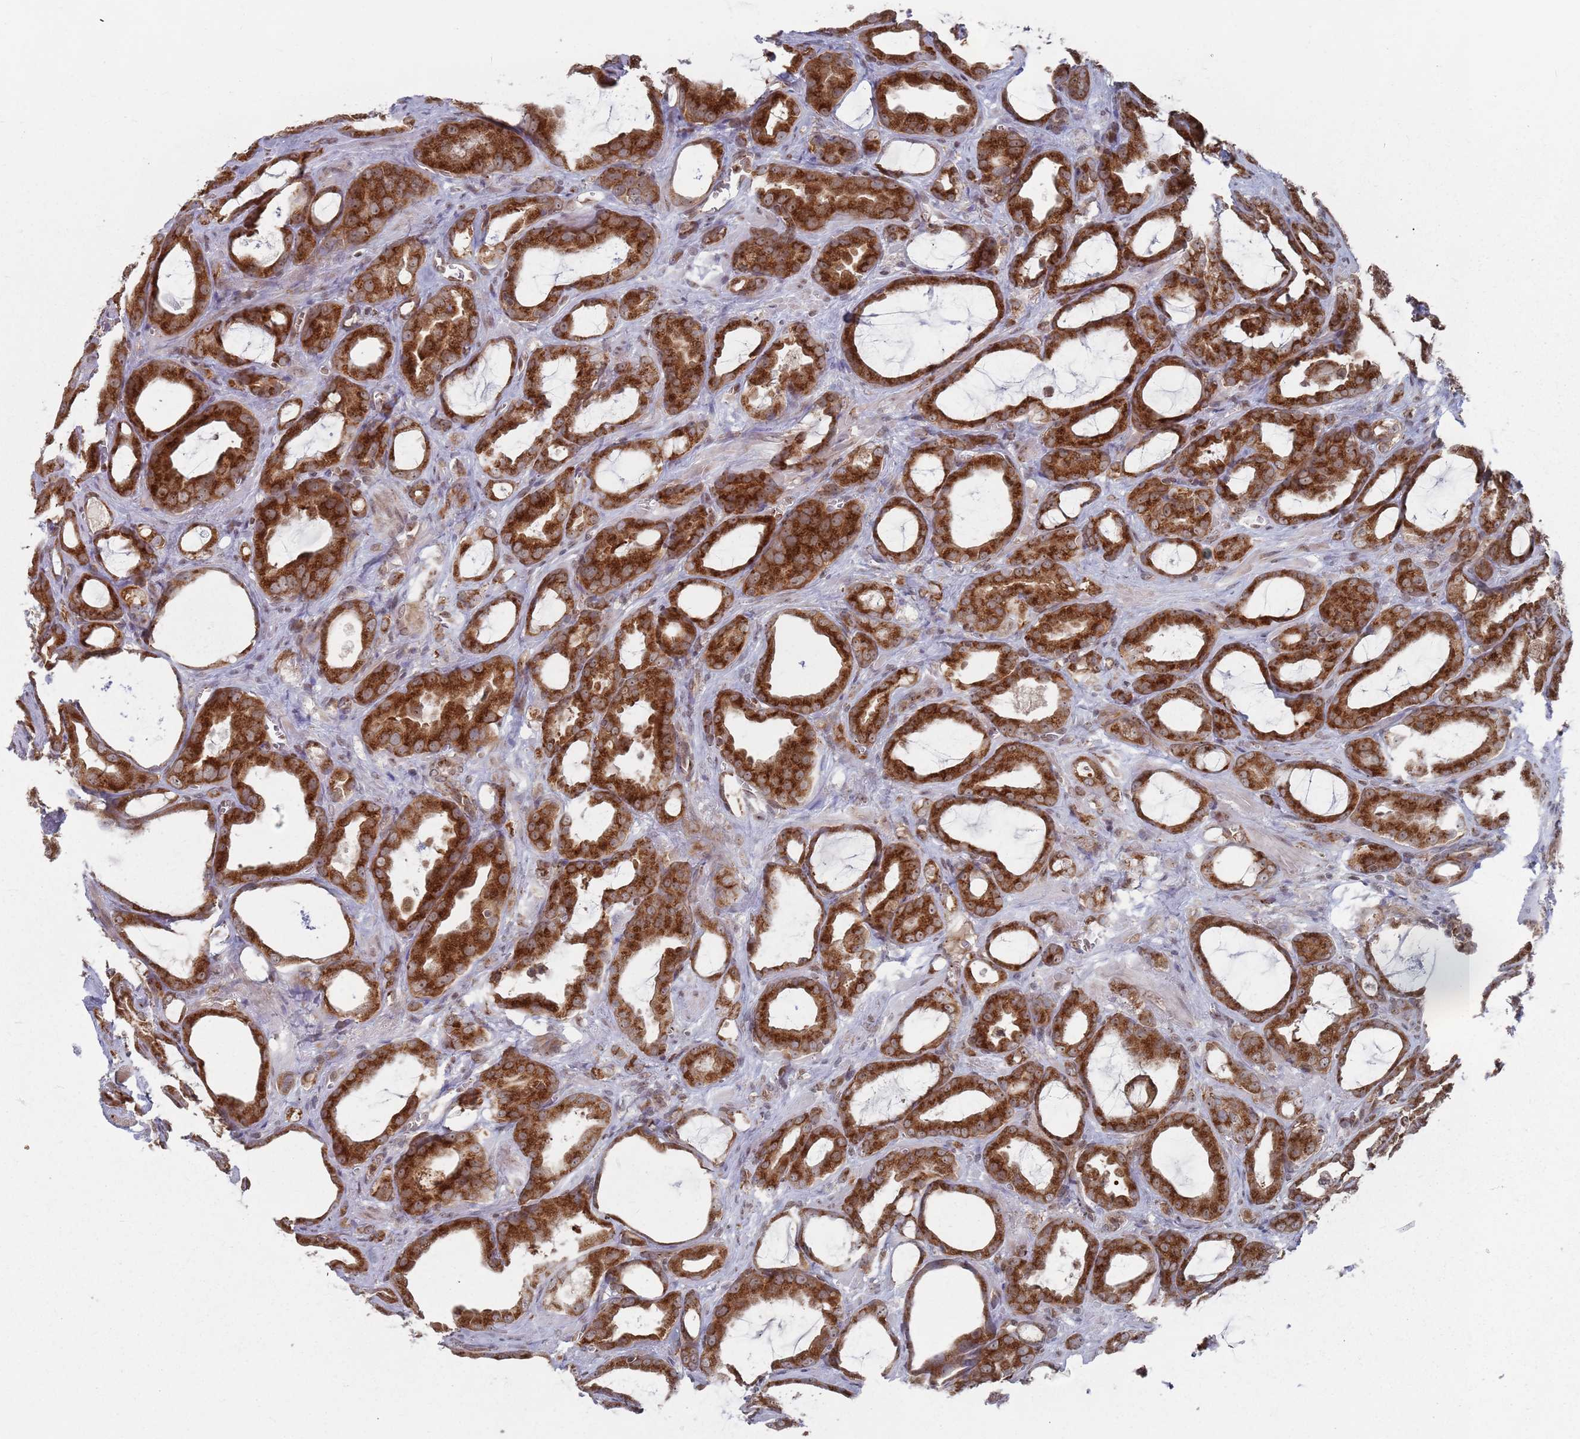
{"staining": {"intensity": "strong", "quantity": ">75%", "location": "cytoplasmic/membranous"}, "tissue": "prostate cancer", "cell_type": "Tumor cells", "image_type": "cancer", "snomed": [{"axis": "morphology", "description": "Adenocarcinoma, High grade"}, {"axis": "topography", "description": "Prostate"}], "caption": "A photomicrograph showing strong cytoplasmic/membranous positivity in approximately >75% of tumor cells in prostate adenocarcinoma (high-grade), as visualized by brown immunohistochemical staining.", "gene": "FMO4", "patient": {"sex": "male", "age": 72}}